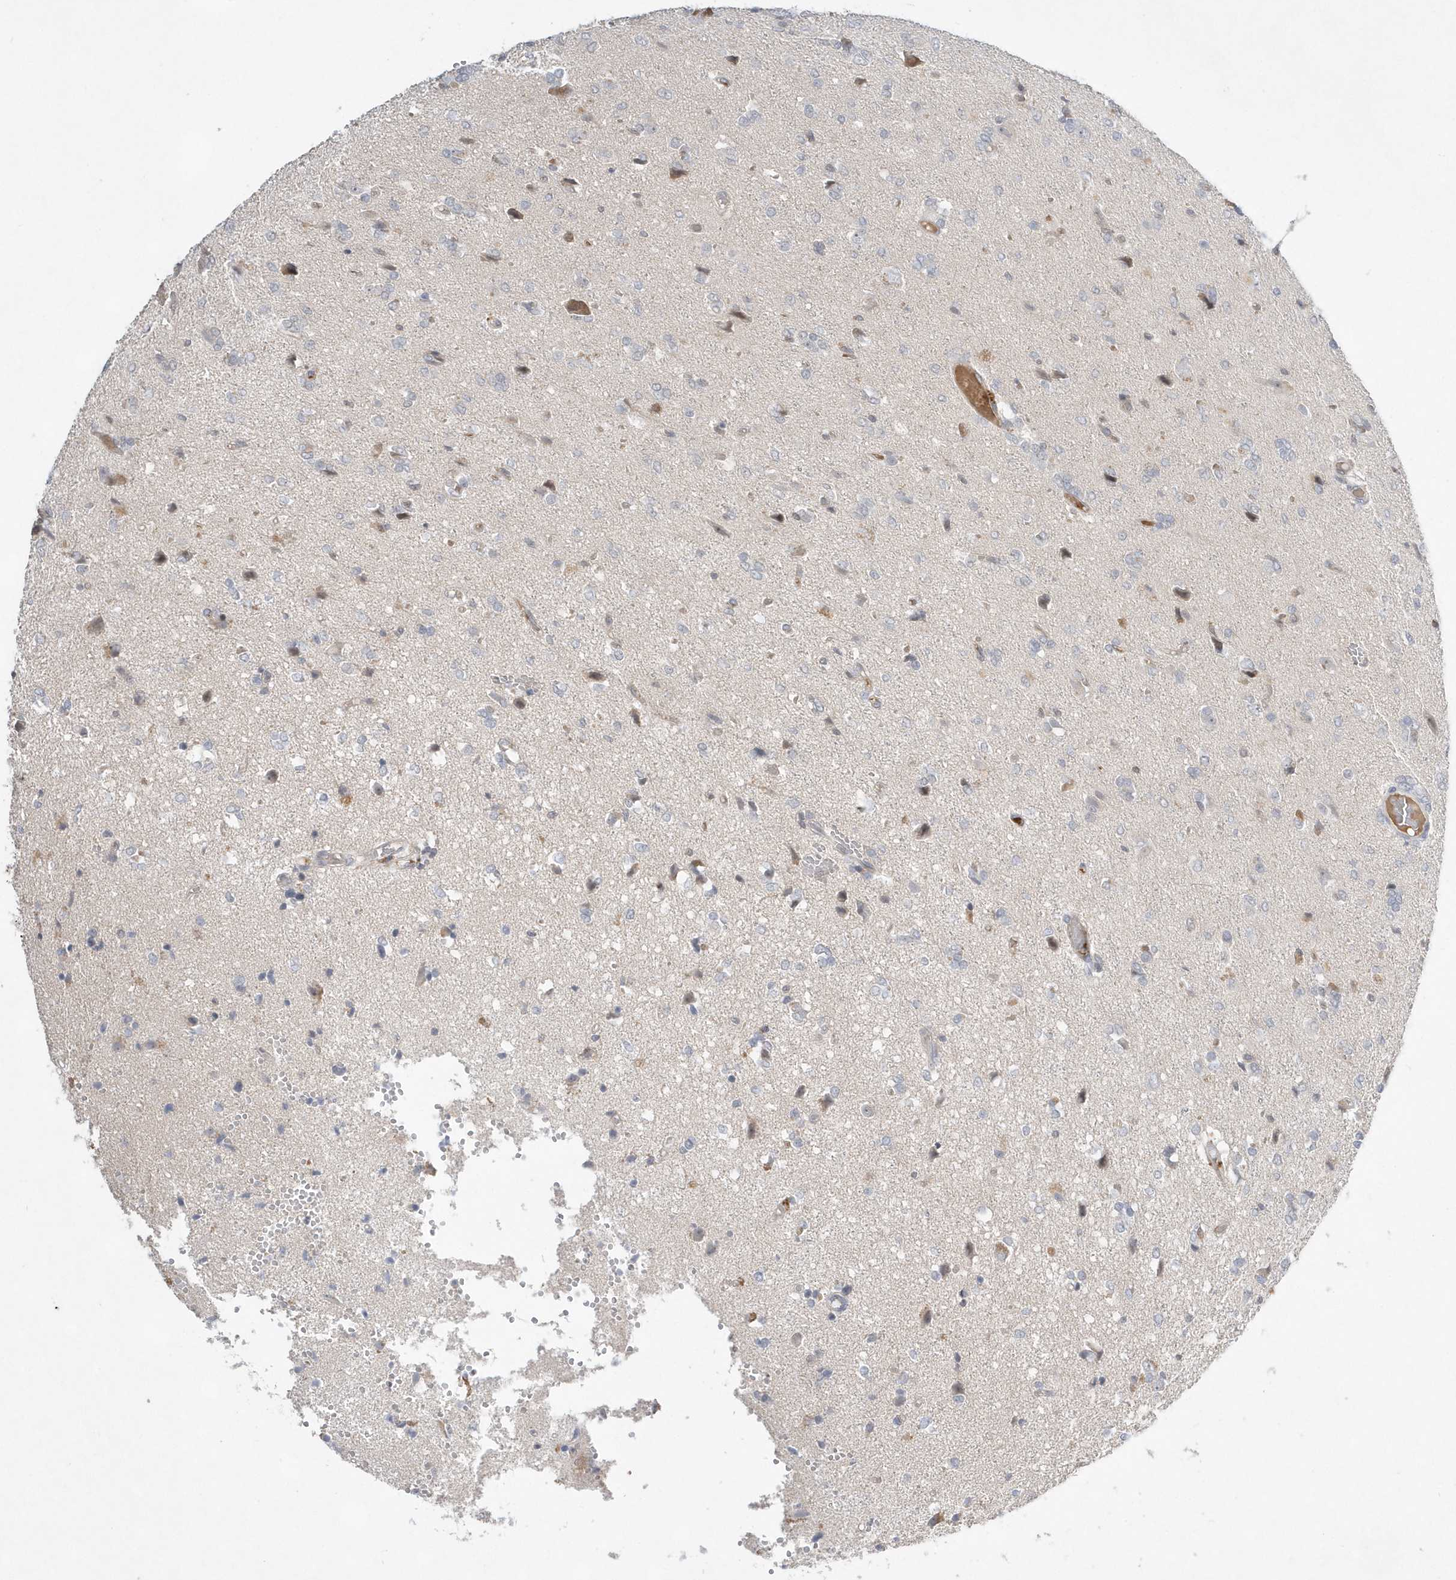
{"staining": {"intensity": "negative", "quantity": "none", "location": "none"}, "tissue": "glioma", "cell_type": "Tumor cells", "image_type": "cancer", "snomed": [{"axis": "morphology", "description": "Glioma, malignant, High grade"}, {"axis": "topography", "description": "Brain"}], "caption": "Immunohistochemical staining of glioma exhibits no significant positivity in tumor cells.", "gene": "TMEM132B", "patient": {"sex": "female", "age": 59}}